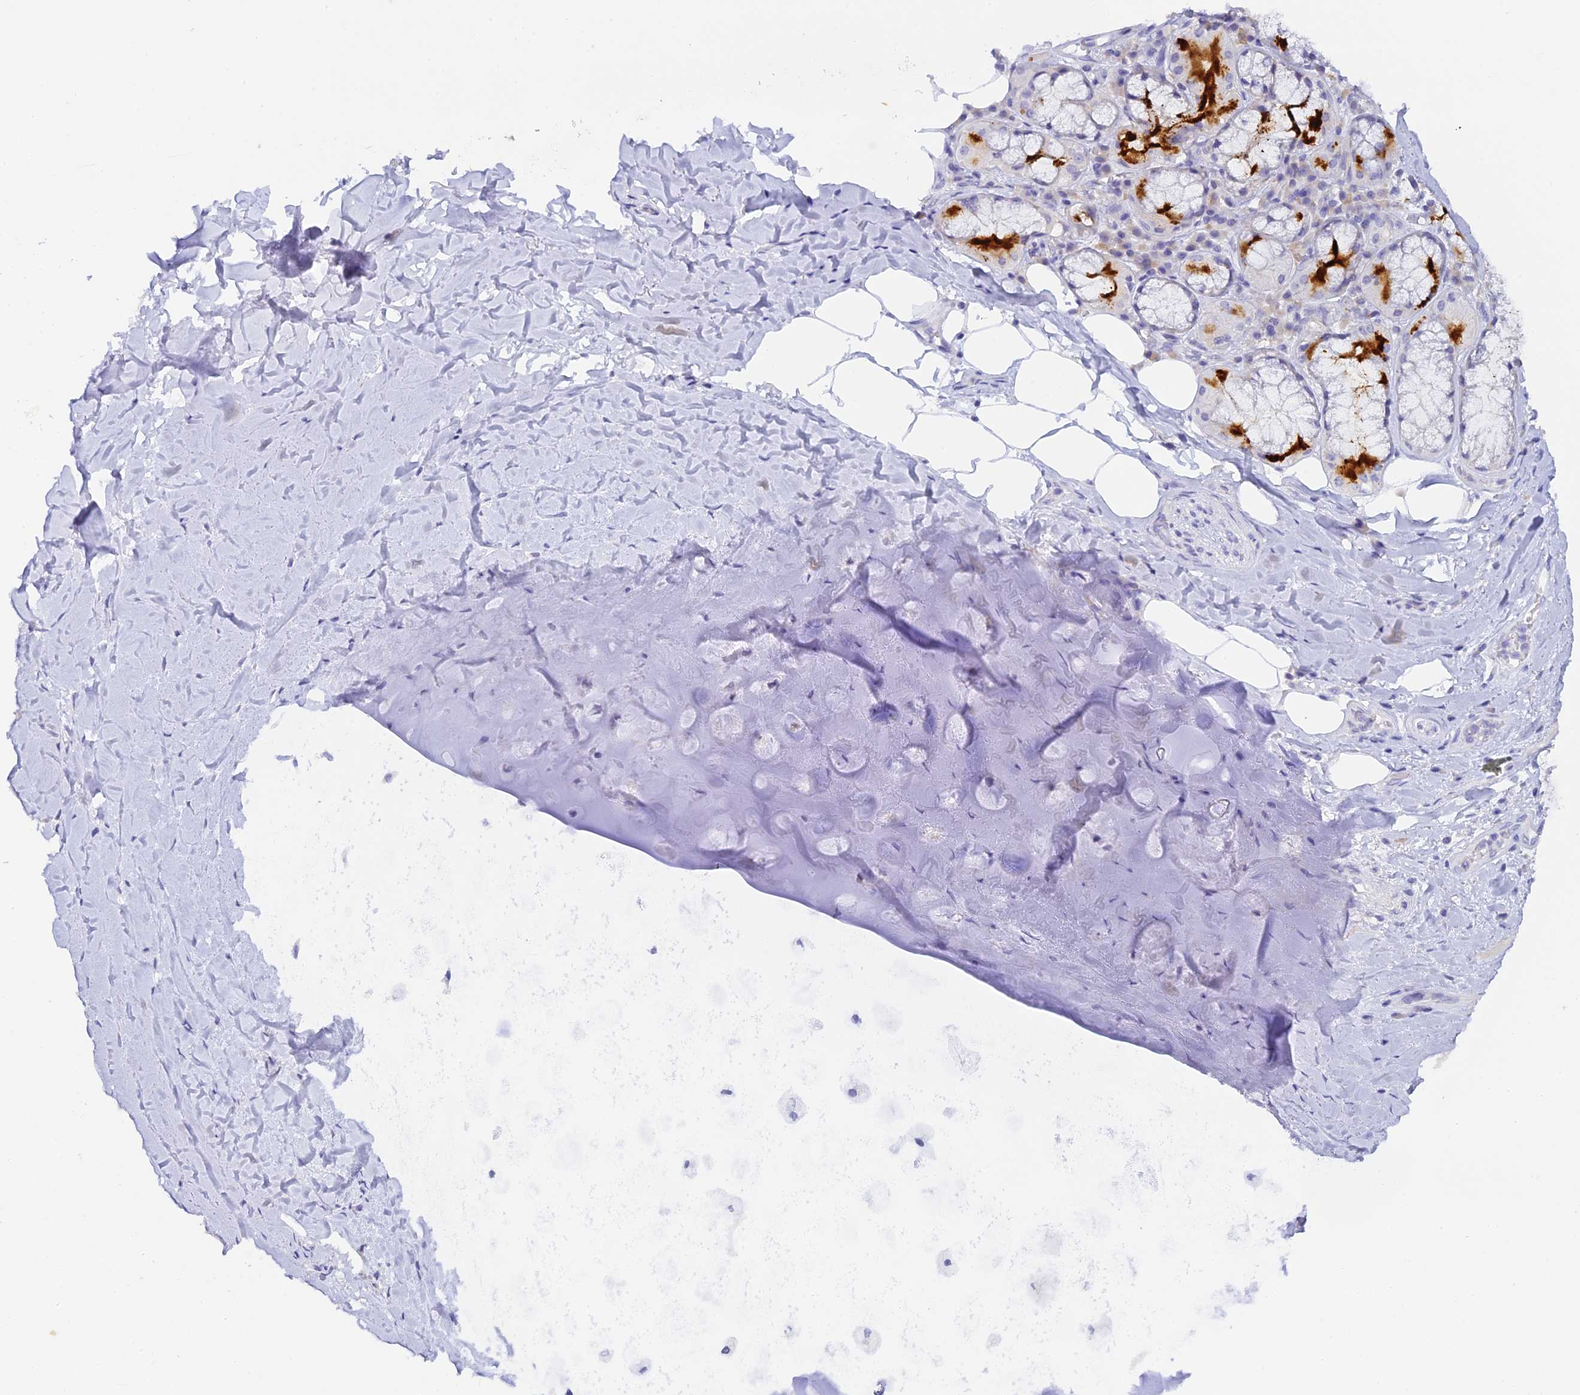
{"staining": {"intensity": "negative", "quantity": "none", "location": "none"}, "tissue": "adipose tissue", "cell_type": "Adipocytes", "image_type": "normal", "snomed": [{"axis": "morphology", "description": "Normal tissue, NOS"}, {"axis": "topography", "description": "Lymph node"}, {"axis": "topography", "description": "Cartilage tissue"}, {"axis": "topography", "description": "Bronchus"}], "caption": "Adipose tissue was stained to show a protein in brown. There is no significant staining in adipocytes. Brightfield microscopy of IHC stained with DAB (3,3'-diaminobenzidine) (brown) and hematoxylin (blue), captured at high magnification.", "gene": "C12orf29", "patient": {"sex": "male", "age": 63}}